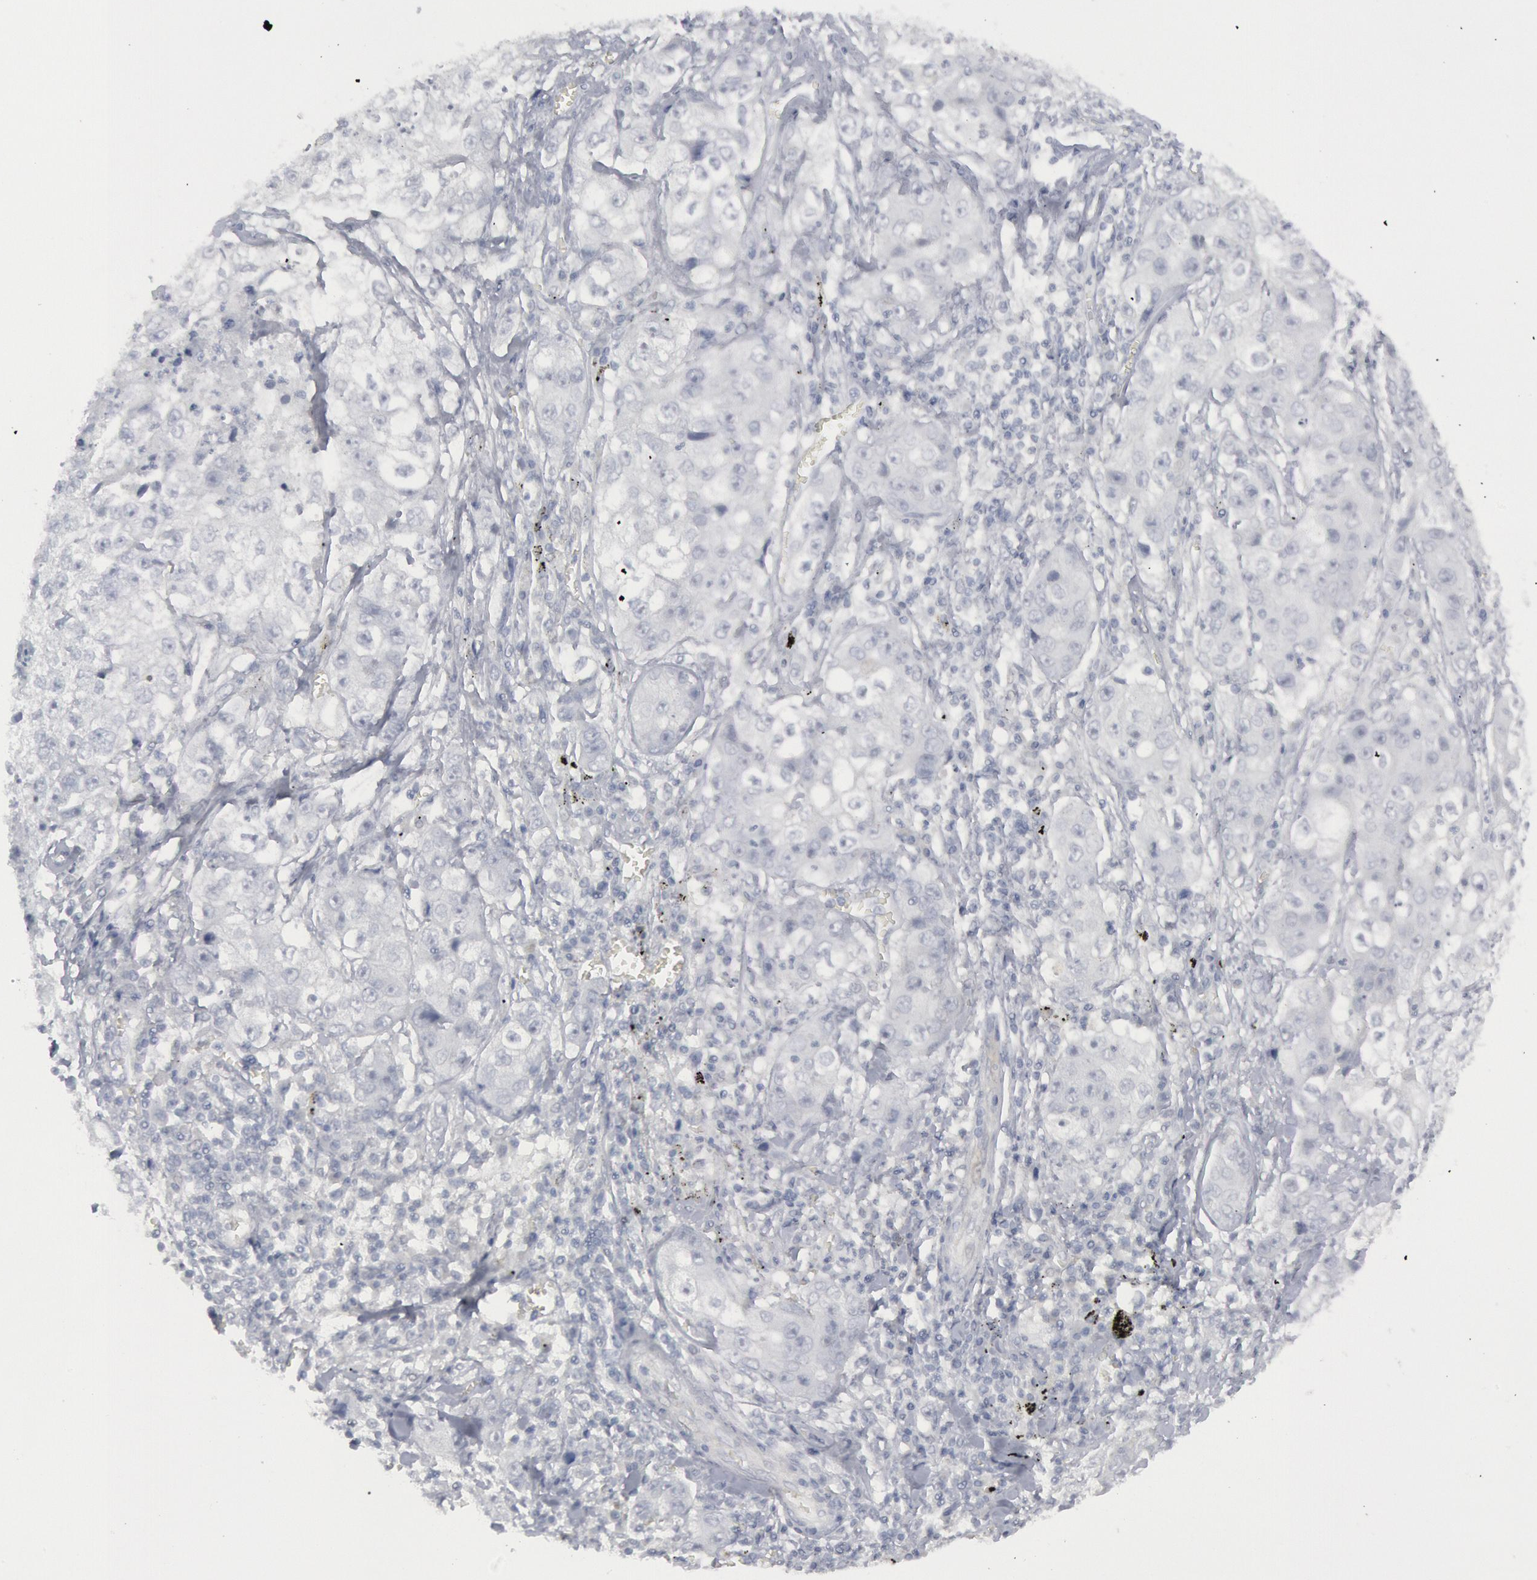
{"staining": {"intensity": "negative", "quantity": "none", "location": "none"}, "tissue": "lung cancer", "cell_type": "Tumor cells", "image_type": "cancer", "snomed": [{"axis": "morphology", "description": "Squamous cell carcinoma, NOS"}, {"axis": "topography", "description": "Lung"}], "caption": "An IHC micrograph of lung cancer is shown. There is no staining in tumor cells of lung cancer. Brightfield microscopy of immunohistochemistry stained with DAB (3,3'-diaminobenzidine) (brown) and hematoxylin (blue), captured at high magnification.", "gene": "DMC1", "patient": {"sex": "male", "age": 64}}